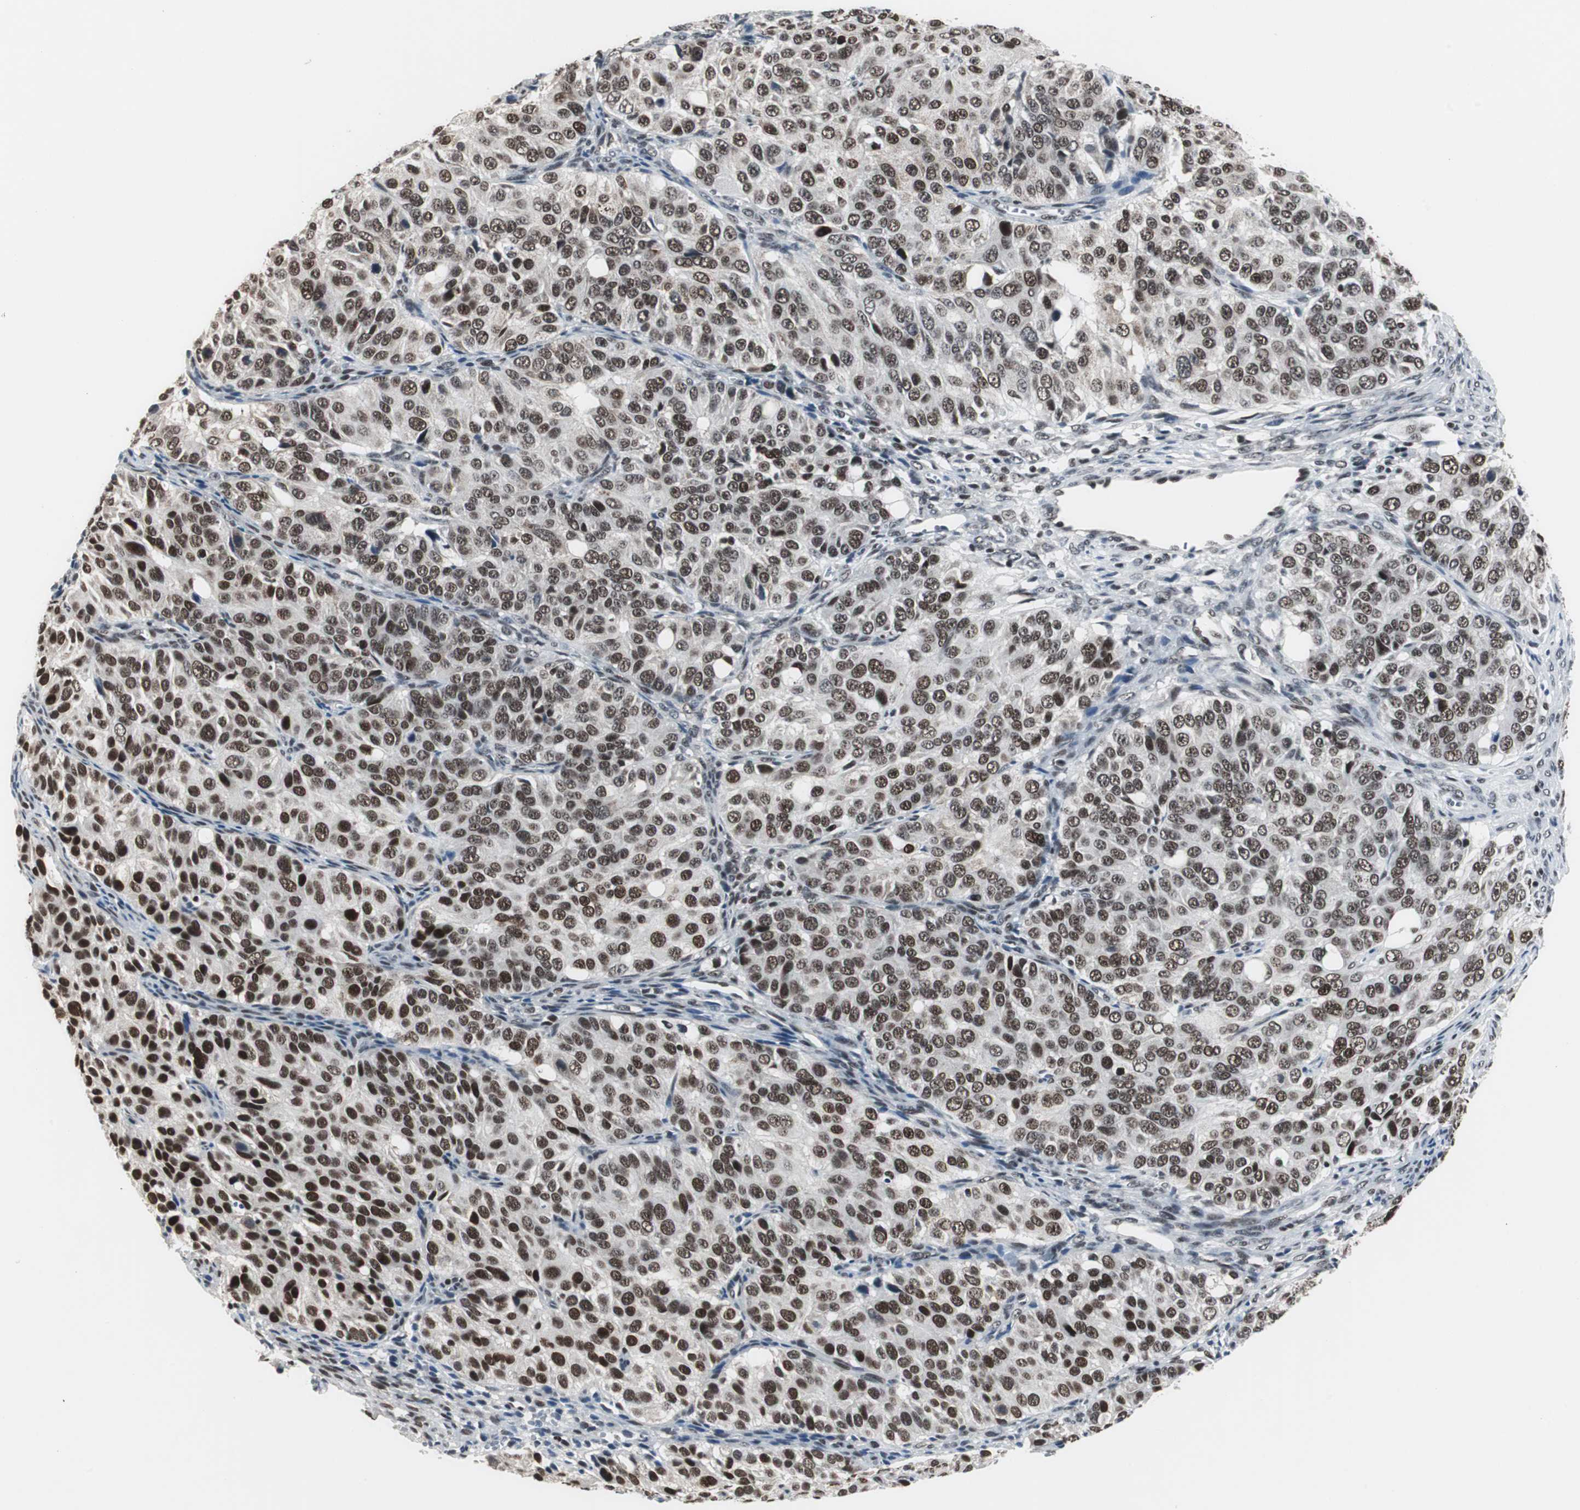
{"staining": {"intensity": "strong", "quantity": ">75%", "location": "nuclear"}, "tissue": "ovarian cancer", "cell_type": "Tumor cells", "image_type": "cancer", "snomed": [{"axis": "morphology", "description": "Carcinoma, endometroid"}, {"axis": "topography", "description": "Ovary"}], "caption": "A micrograph of ovarian endometroid carcinoma stained for a protein demonstrates strong nuclear brown staining in tumor cells.", "gene": "RAD9A", "patient": {"sex": "female", "age": 51}}